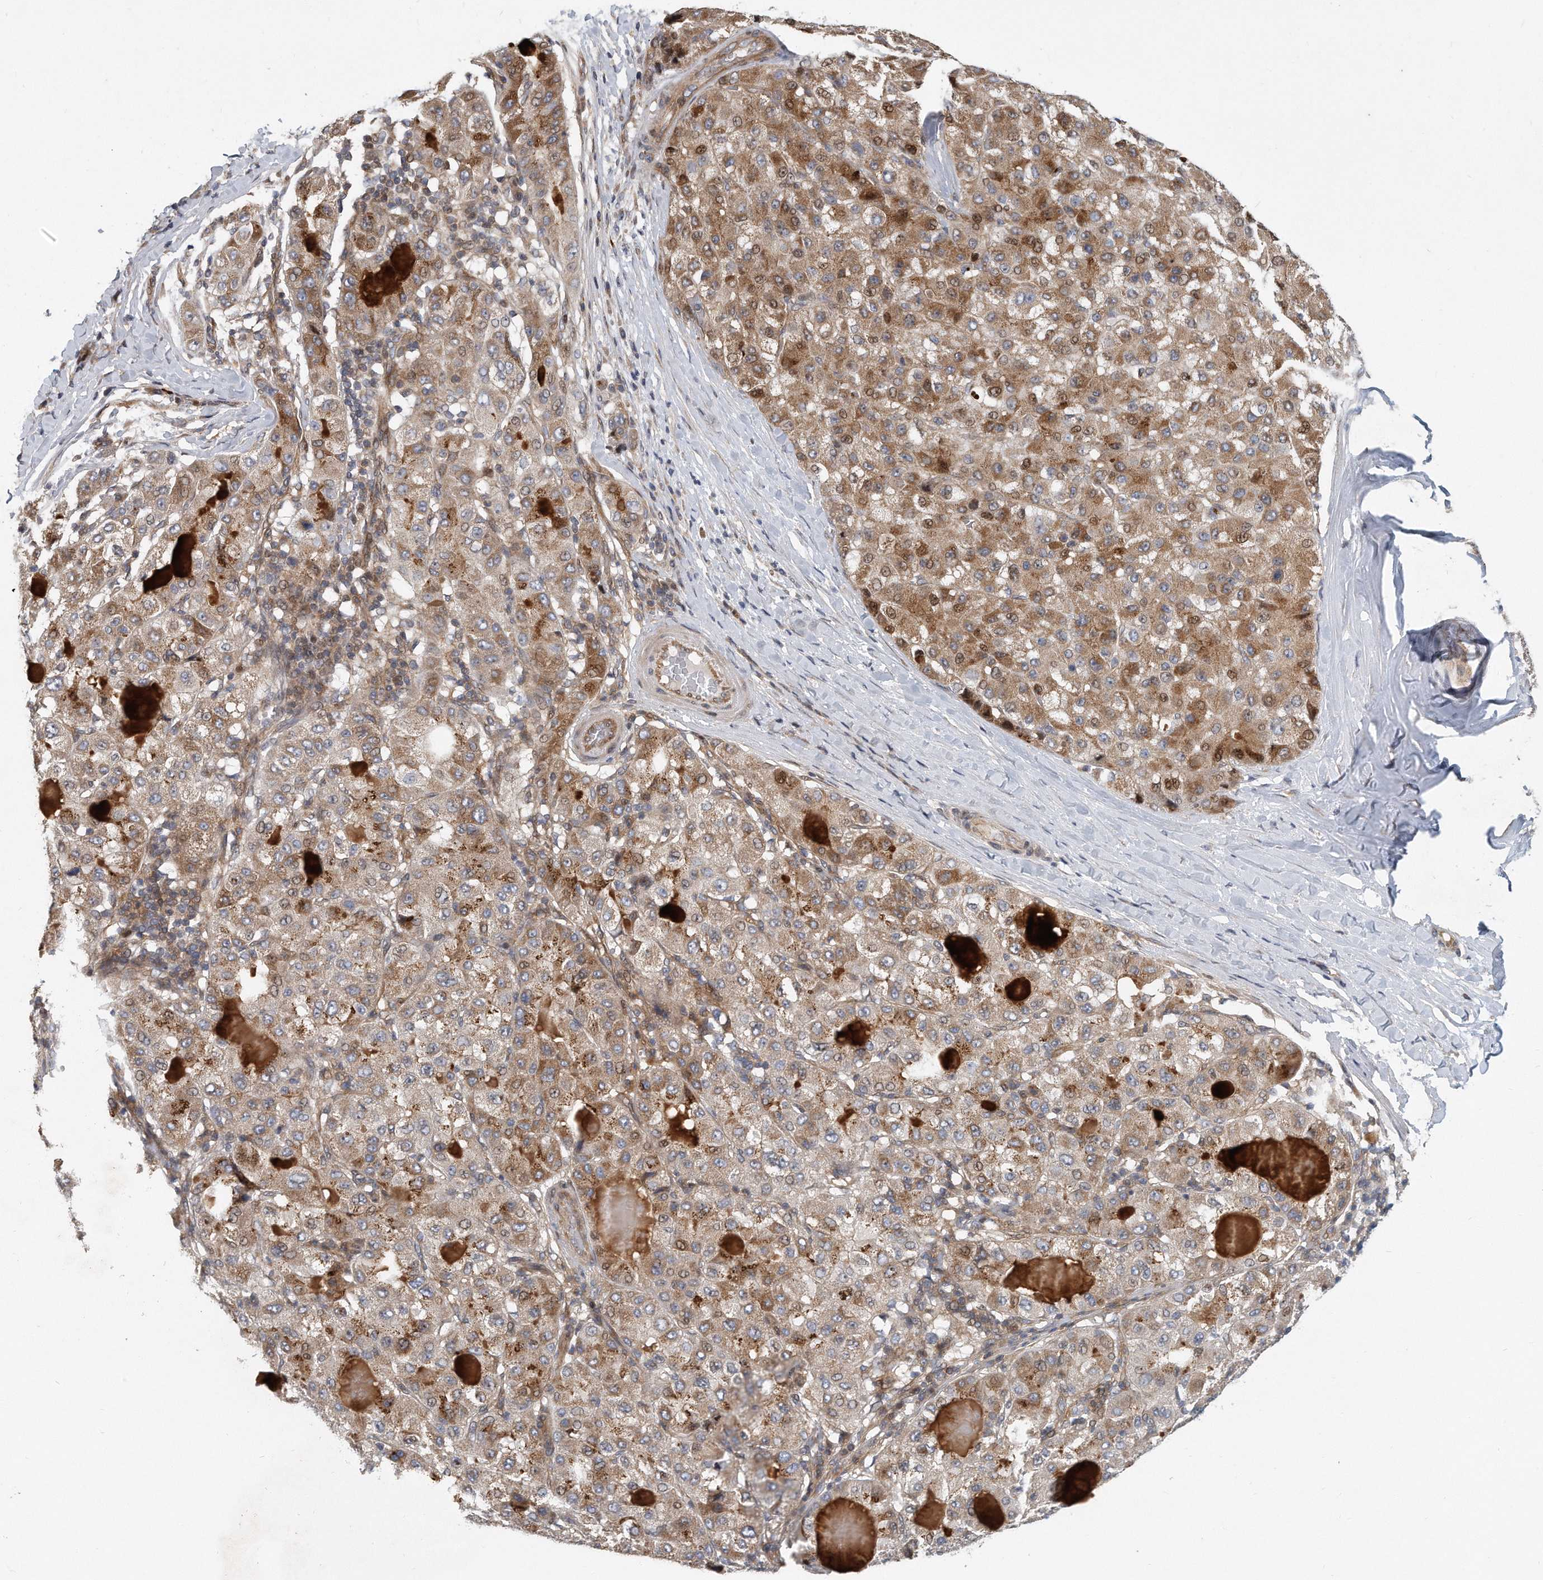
{"staining": {"intensity": "moderate", "quantity": ">75%", "location": "cytoplasmic/membranous,nuclear"}, "tissue": "liver cancer", "cell_type": "Tumor cells", "image_type": "cancer", "snomed": [{"axis": "morphology", "description": "Carcinoma, Hepatocellular, NOS"}, {"axis": "topography", "description": "Liver"}], "caption": "Immunohistochemistry (IHC) (DAB (3,3'-diaminobenzidine)) staining of liver cancer exhibits moderate cytoplasmic/membranous and nuclear protein expression in about >75% of tumor cells.", "gene": "PCDH8", "patient": {"sex": "male", "age": 80}}